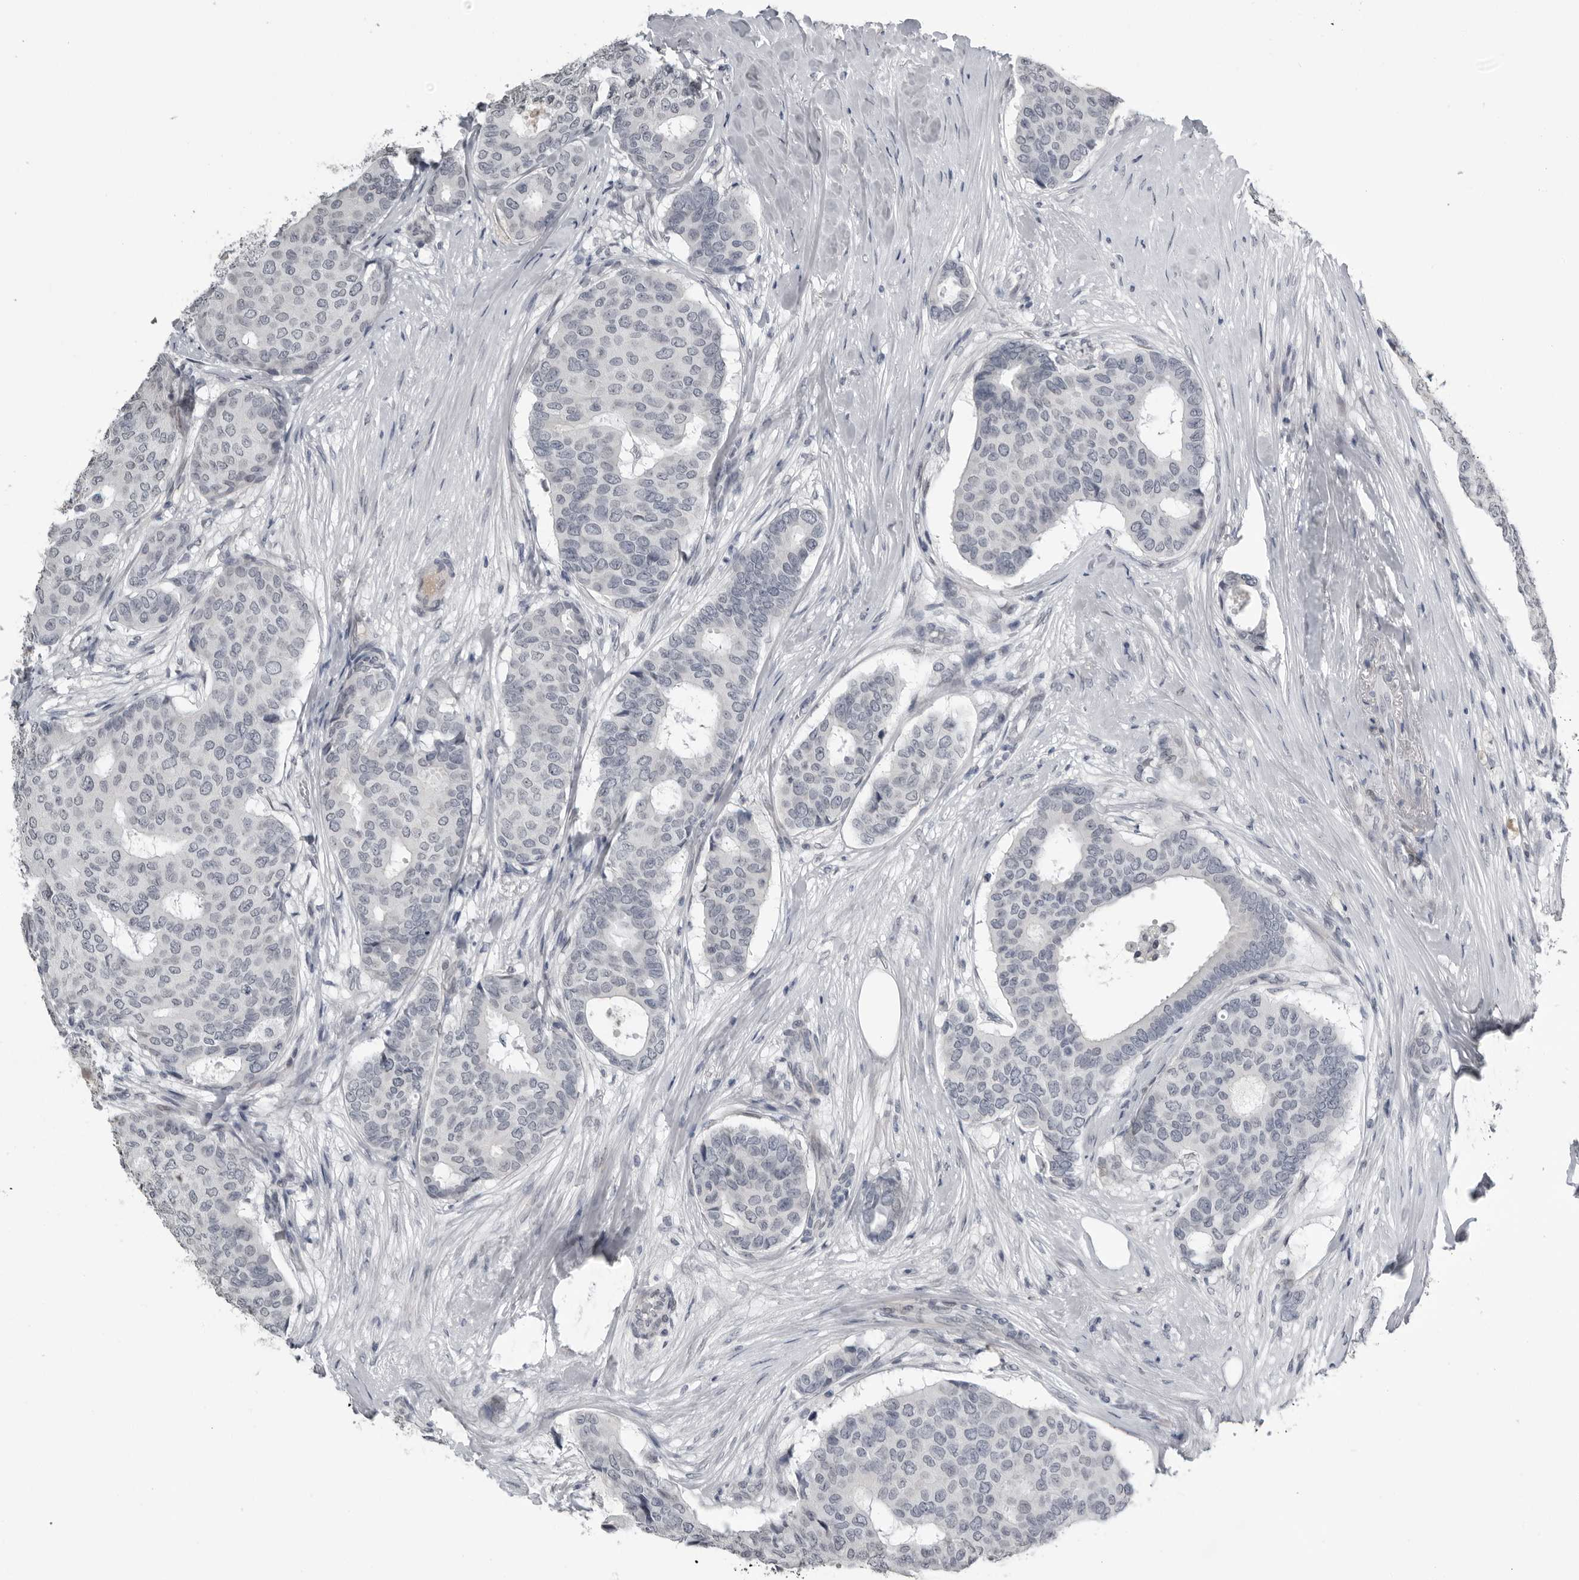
{"staining": {"intensity": "negative", "quantity": "none", "location": "none"}, "tissue": "breast cancer", "cell_type": "Tumor cells", "image_type": "cancer", "snomed": [{"axis": "morphology", "description": "Duct carcinoma"}, {"axis": "topography", "description": "Breast"}], "caption": "The IHC histopathology image has no significant positivity in tumor cells of breast cancer (infiltrating ductal carcinoma) tissue.", "gene": "PRRX2", "patient": {"sex": "female", "age": 75}}